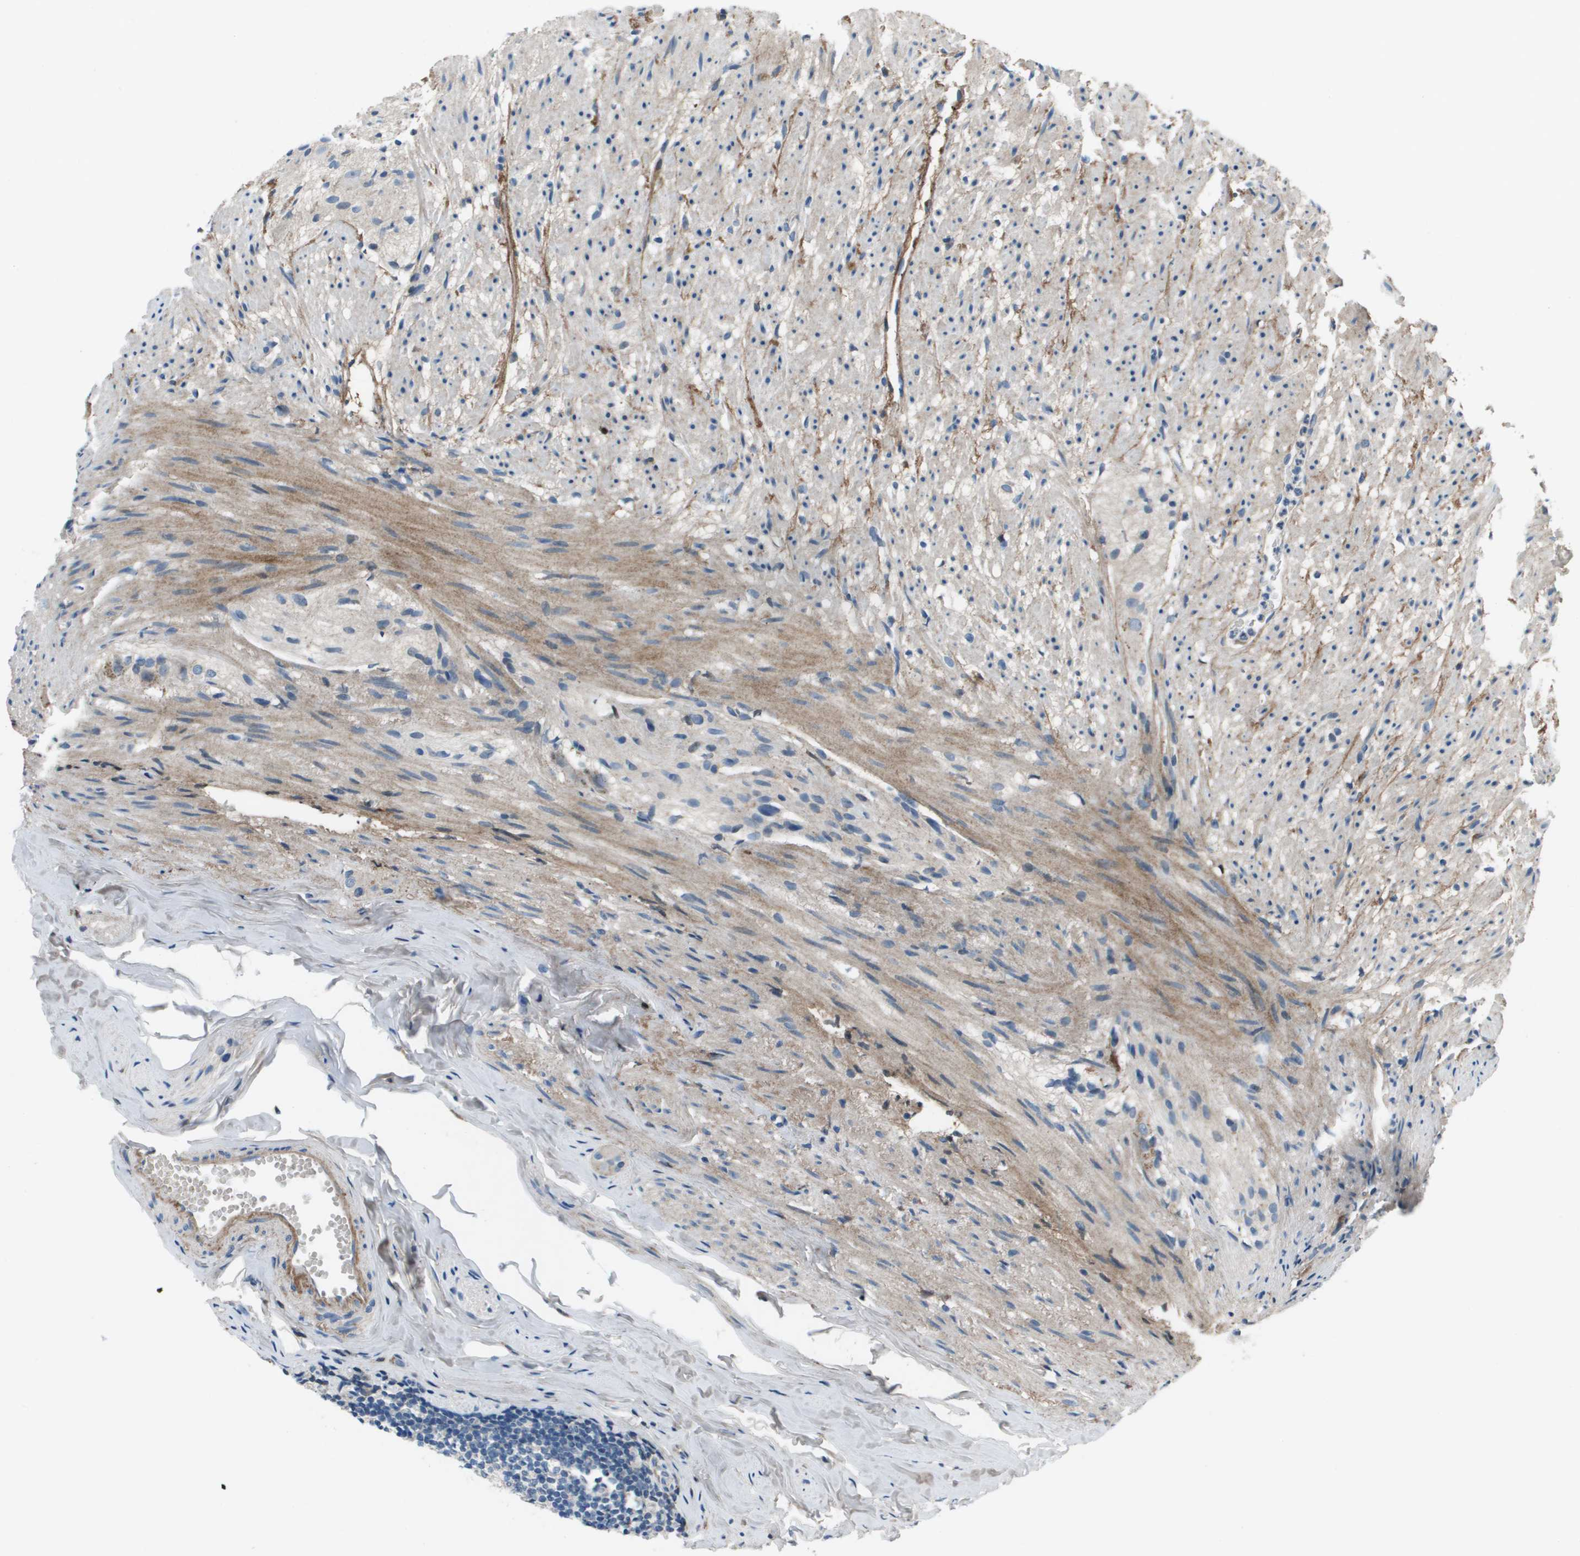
{"staining": {"intensity": "negative", "quantity": "none", "location": "none"}, "tissue": "appendix", "cell_type": "Glandular cells", "image_type": "normal", "snomed": [{"axis": "morphology", "description": "Normal tissue, NOS"}, {"axis": "topography", "description": "Appendix"}], "caption": "The micrograph demonstrates no significant expression in glandular cells of appendix. (DAB IHC visualized using brightfield microscopy, high magnification).", "gene": "PCOLCE", "patient": {"sex": "female", "age": 77}}